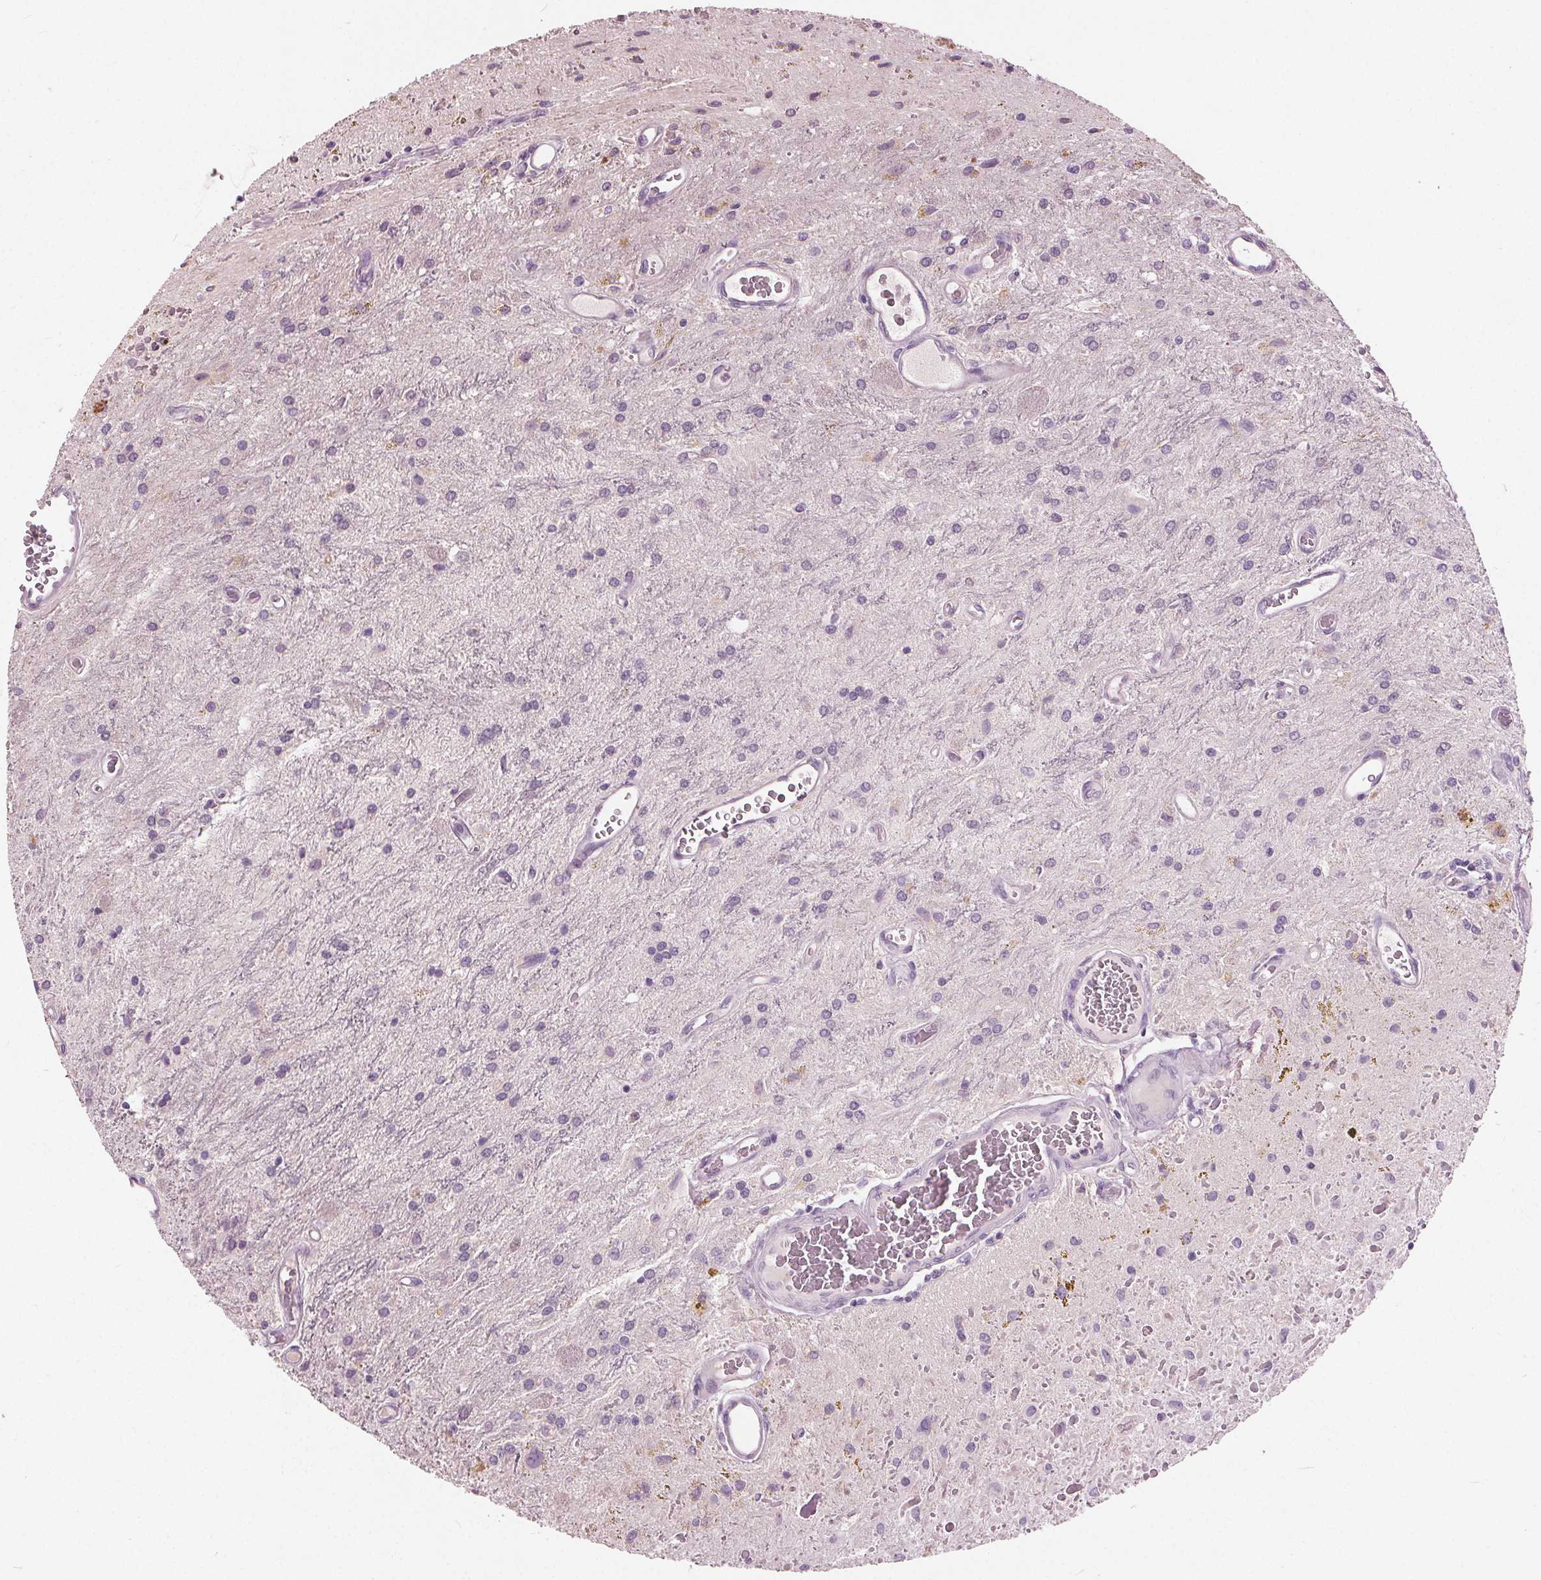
{"staining": {"intensity": "negative", "quantity": "none", "location": "none"}, "tissue": "glioma", "cell_type": "Tumor cells", "image_type": "cancer", "snomed": [{"axis": "morphology", "description": "Glioma, malignant, Low grade"}, {"axis": "topography", "description": "Cerebellum"}], "caption": "Tumor cells are negative for brown protein staining in glioma.", "gene": "TKFC", "patient": {"sex": "female", "age": 14}}